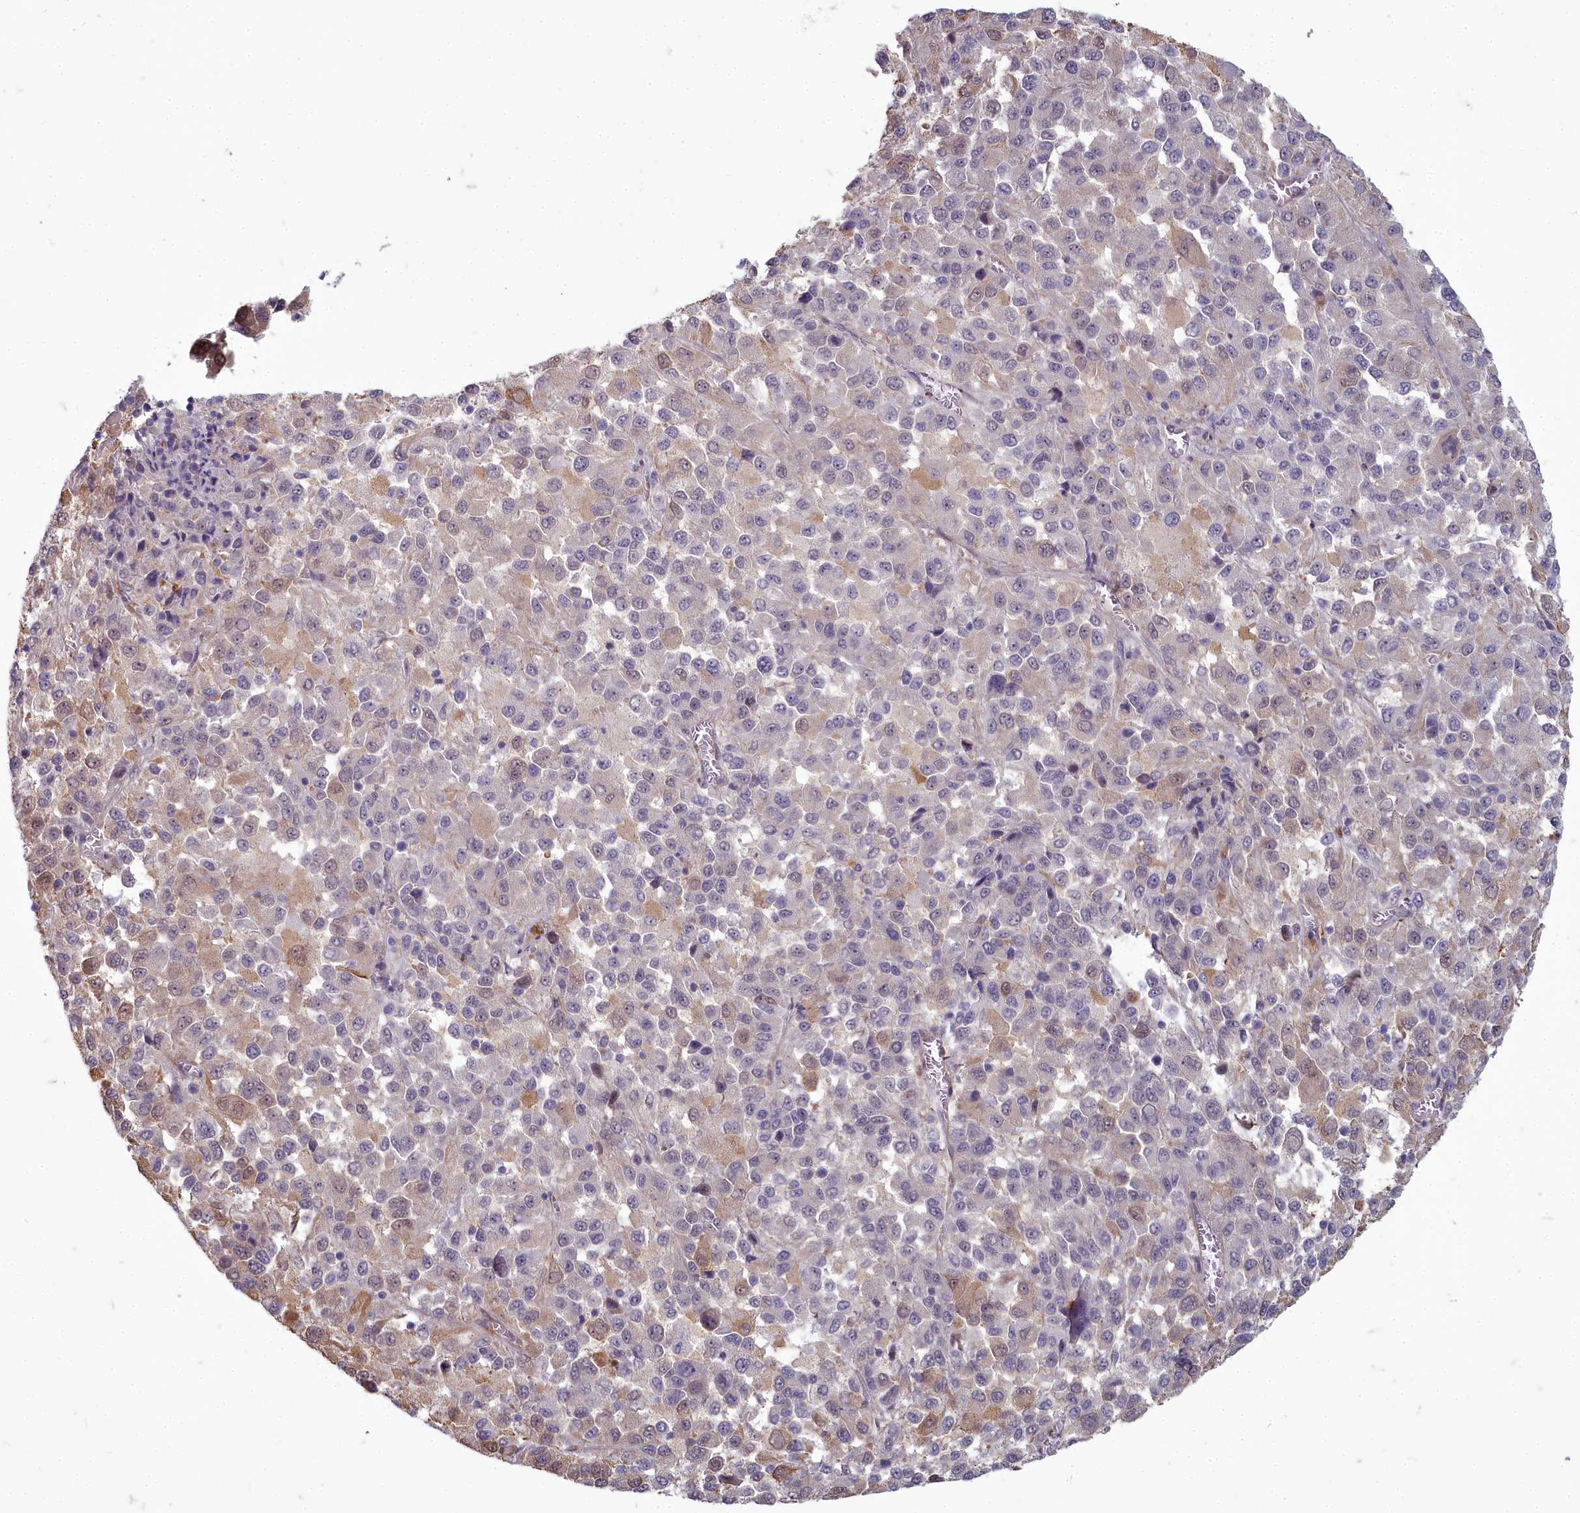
{"staining": {"intensity": "weak", "quantity": "25%-75%", "location": "cytoplasmic/membranous,nuclear"}, "tissue": "melanoma", "cell_type": "Tumor cells", "image_type": "cancer", "snomed": [{"axis": "morphology", "description": "Malignant melanoma, Metastatic site"}, {"axis": "topography", "description": "Lung"}], "caption": "Malignant melanoma (metastatic site) stained with a brown dye shows weak cytoplasmic/membranous and nuclear positive positivity in approximately 25%-75% of tumor cells.", "gene": "ZNF626", "patient": {"sex": "male", "age": 64}}